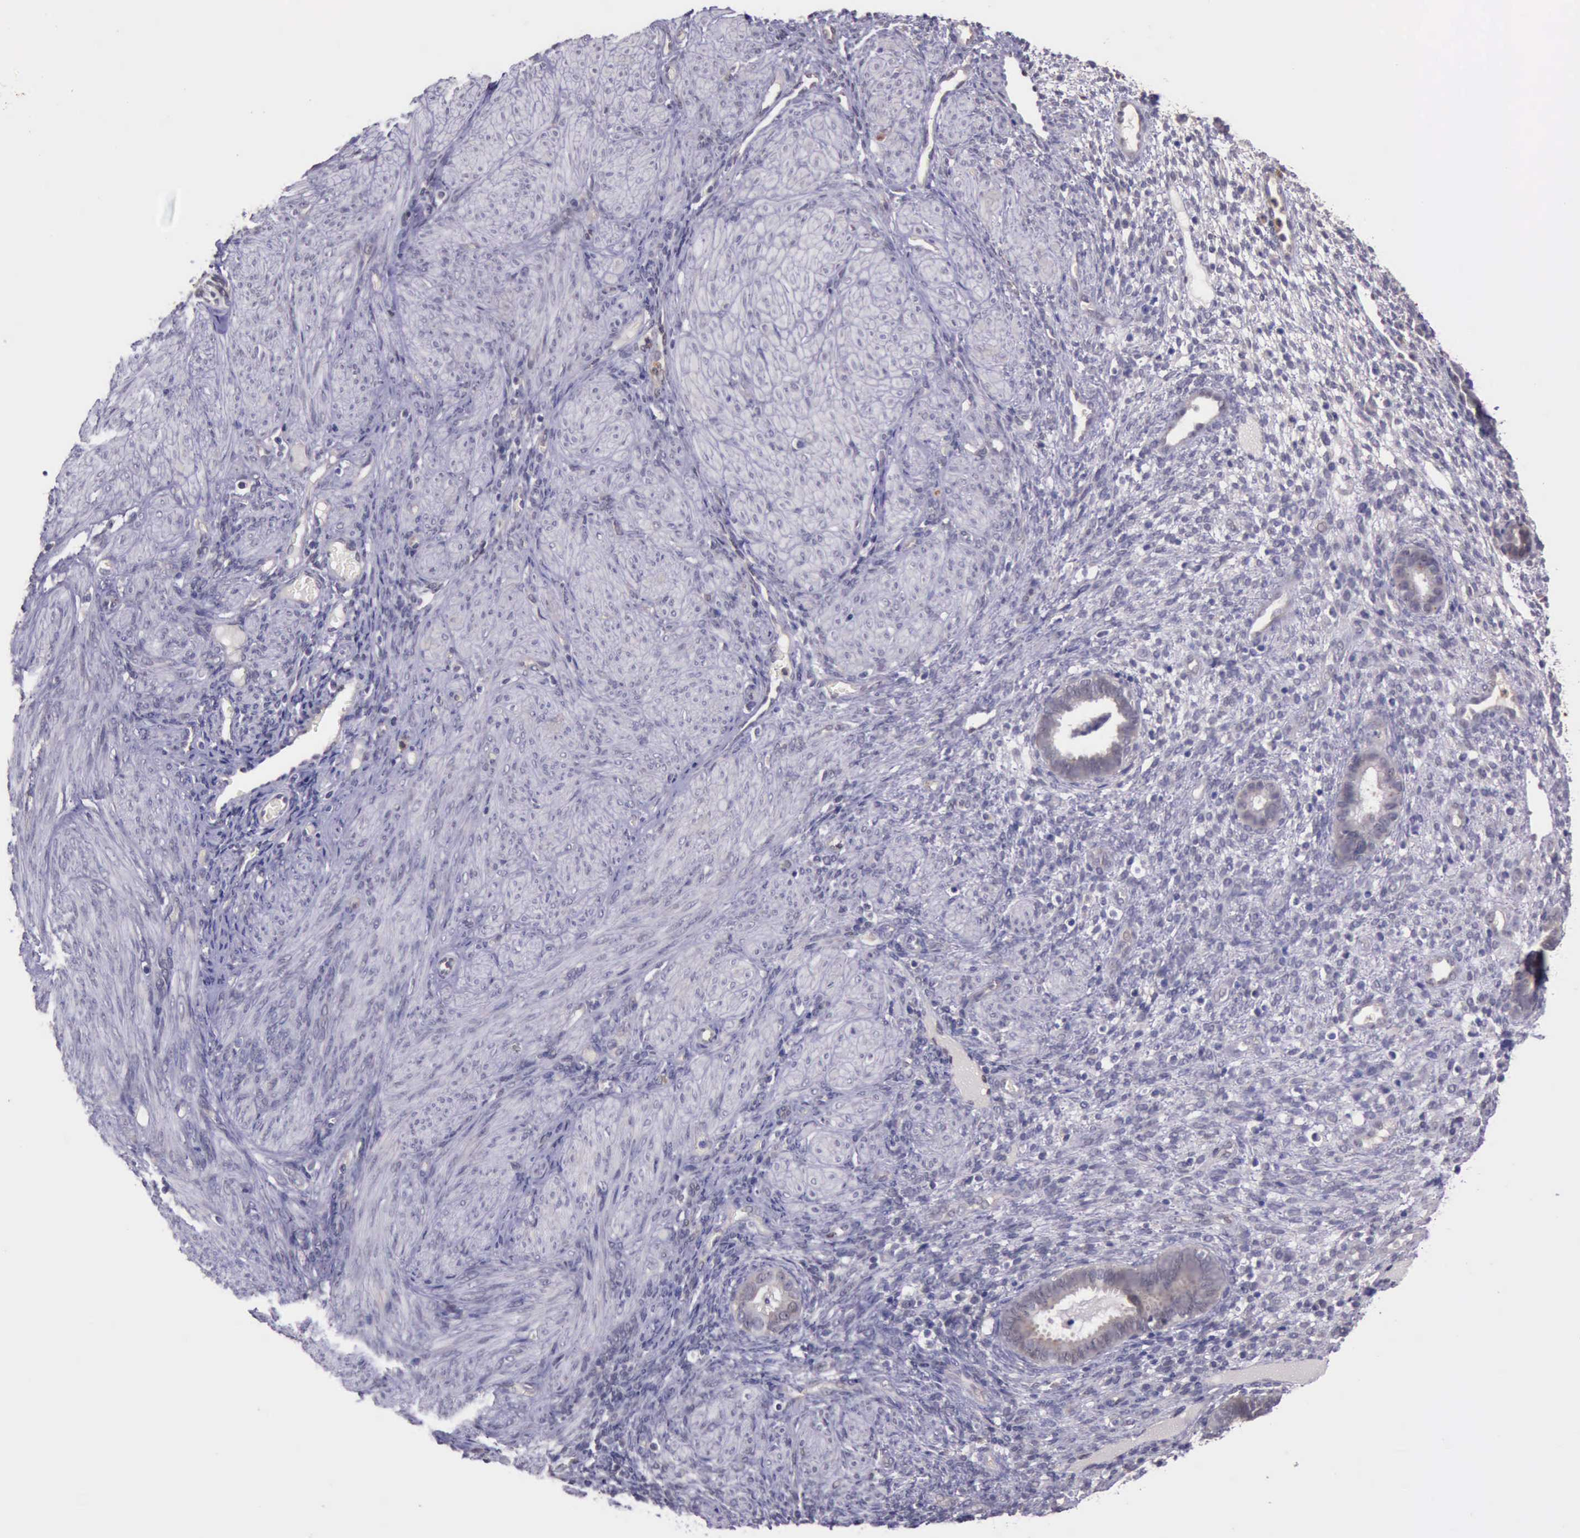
{"staining": {"intensity": "negative", "quantity": "none", "location": "none"}, "tissue": "endometrium", "cell_type": "Cells in endometrial stroma", "image_type": "normal", "snomed": [{"axis": "morphology", "description": "Normal tissue, NOS"}, {"axis": "topography", "description": "Endometrium"}], "caption": "Histopathology image shows no protein staining in cells in endometrial stroma of unremarkable endometrium. Brightfield microscopy of IHC stained with DAB (brown) and hematoxylin (blue), captured at high magnification.", "gene": "PLEK2", "patient": {"sex": "female", "age": 72}}